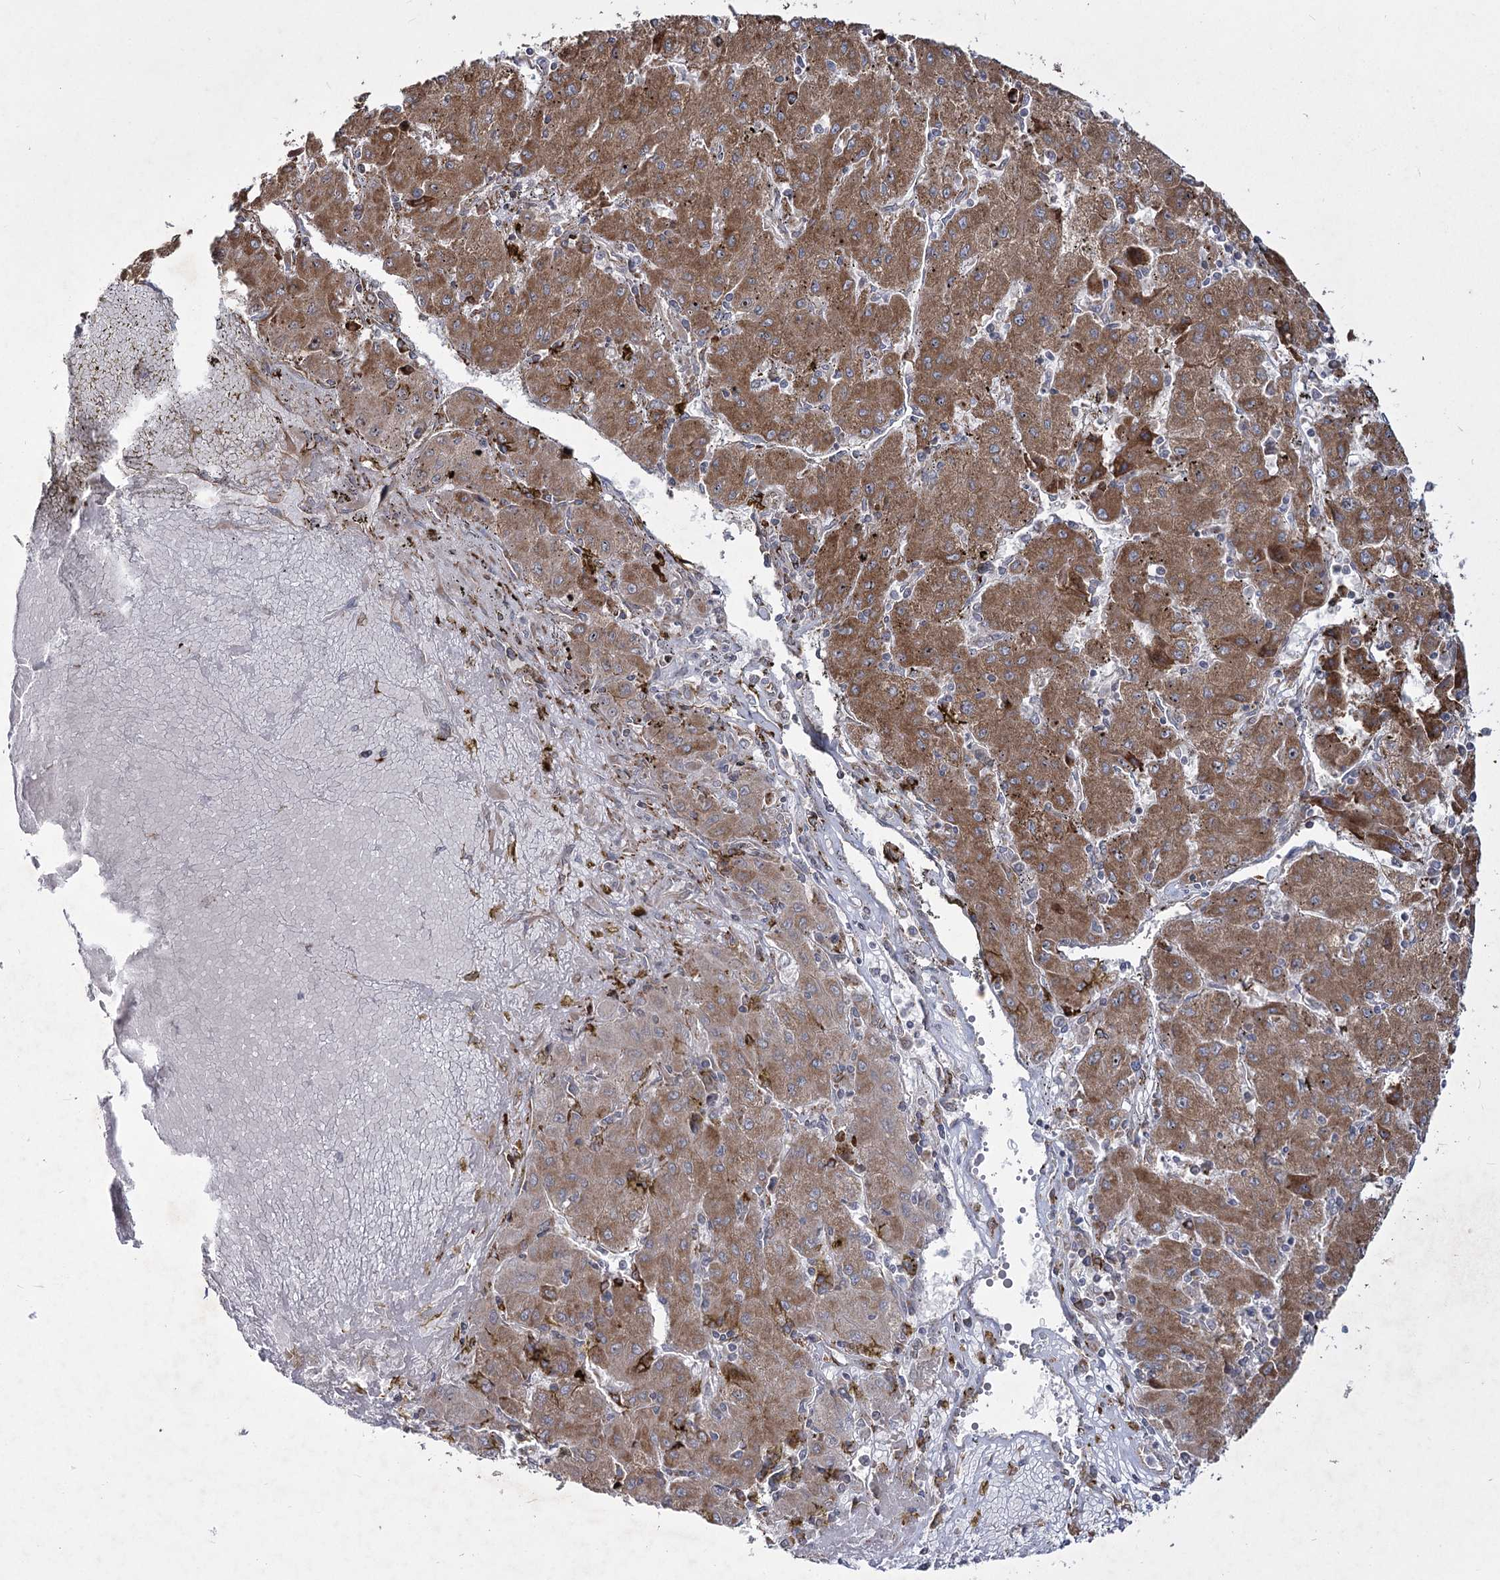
{"staining": {"intensity": "moderate", "quantity": ">75%", "location": "cytoplasmic/membranous"}, "tissue": "liver cancer", "cell_type": "Tumor cells", "image_type": "cancer", "snomed": [{"axis": "morphology", "description": "Carcinoma, Hepatocellular, NOS"}, {"axis": "topography", "description": "Liver"}], "caption": "There is medium levels of moderate cytoplasmic/membranous staining in tumor cells of hepatocellular carcinoma (liver), as demonstrated by immunohistochemical staining (brown color).", "gene": "NHLRC2", "patient": {"sex": "male", "age": 72}}